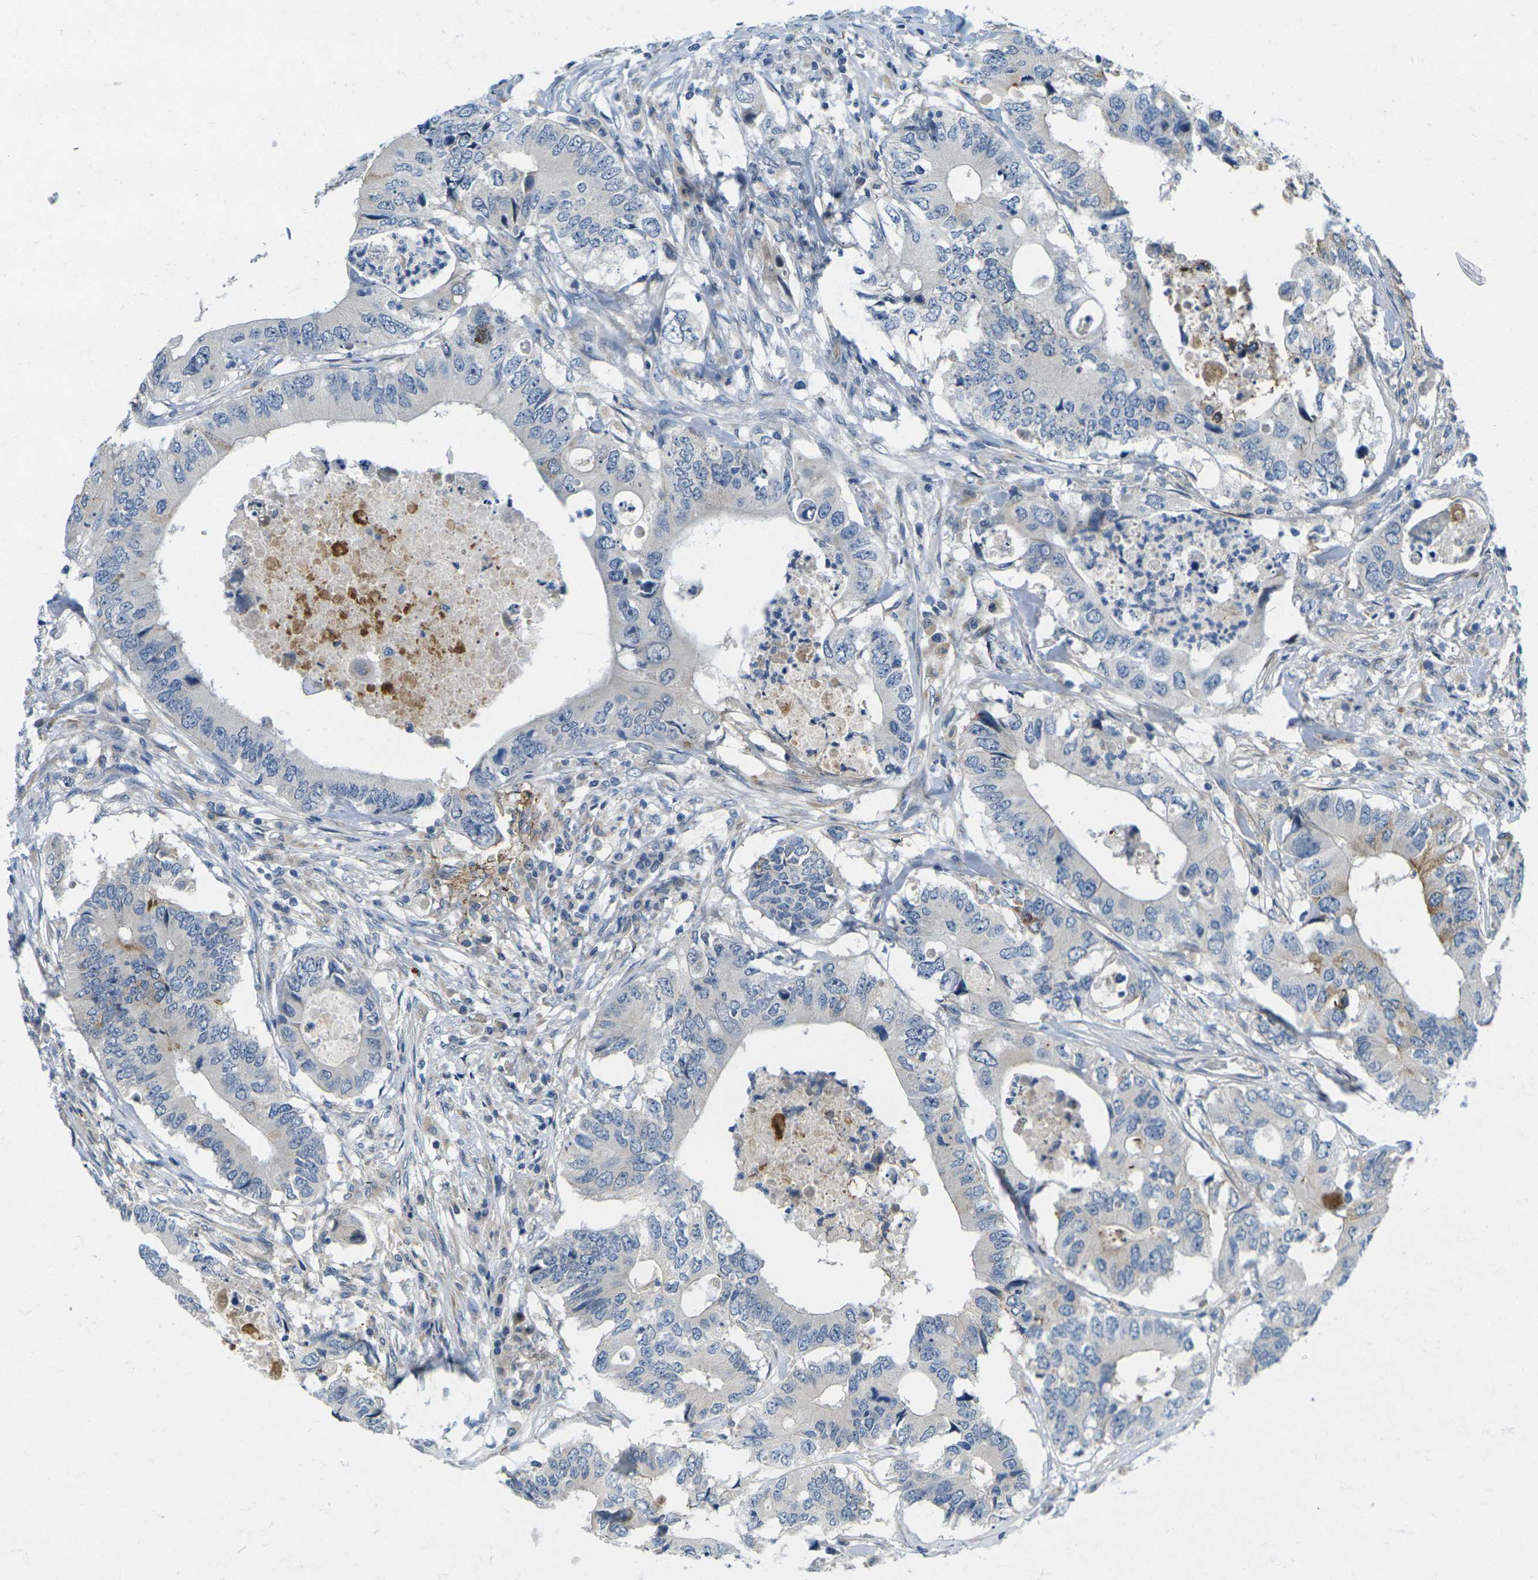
{"staining": {"intensity": "moderate", "quantity": "<25%", "location": "cytoplasmic/membranous"}, "tissue": "colorectal cancer", "cell_type": "Tumor cells", "image_type": "cancer", "snomed": [{"axis": "morphology", "description": "Adenocarcinoma, NOS"}, {"axis": "topography", "description": "Colon"}], "caption": "An image of human colorectal adenocarcinoma stained for a protein demonstrates moderate cytoplasmic/membranous brown staining in tumor cells. The staining was performed using DAB (3,3'-diaminobenzidine) to visualize the protein expression in brown, while the nuclei were stained in blue with hematoxylin (Magnification: 20x).", "gene": "CYP2C8", "patient": {"sex": "male", "age": 71}}